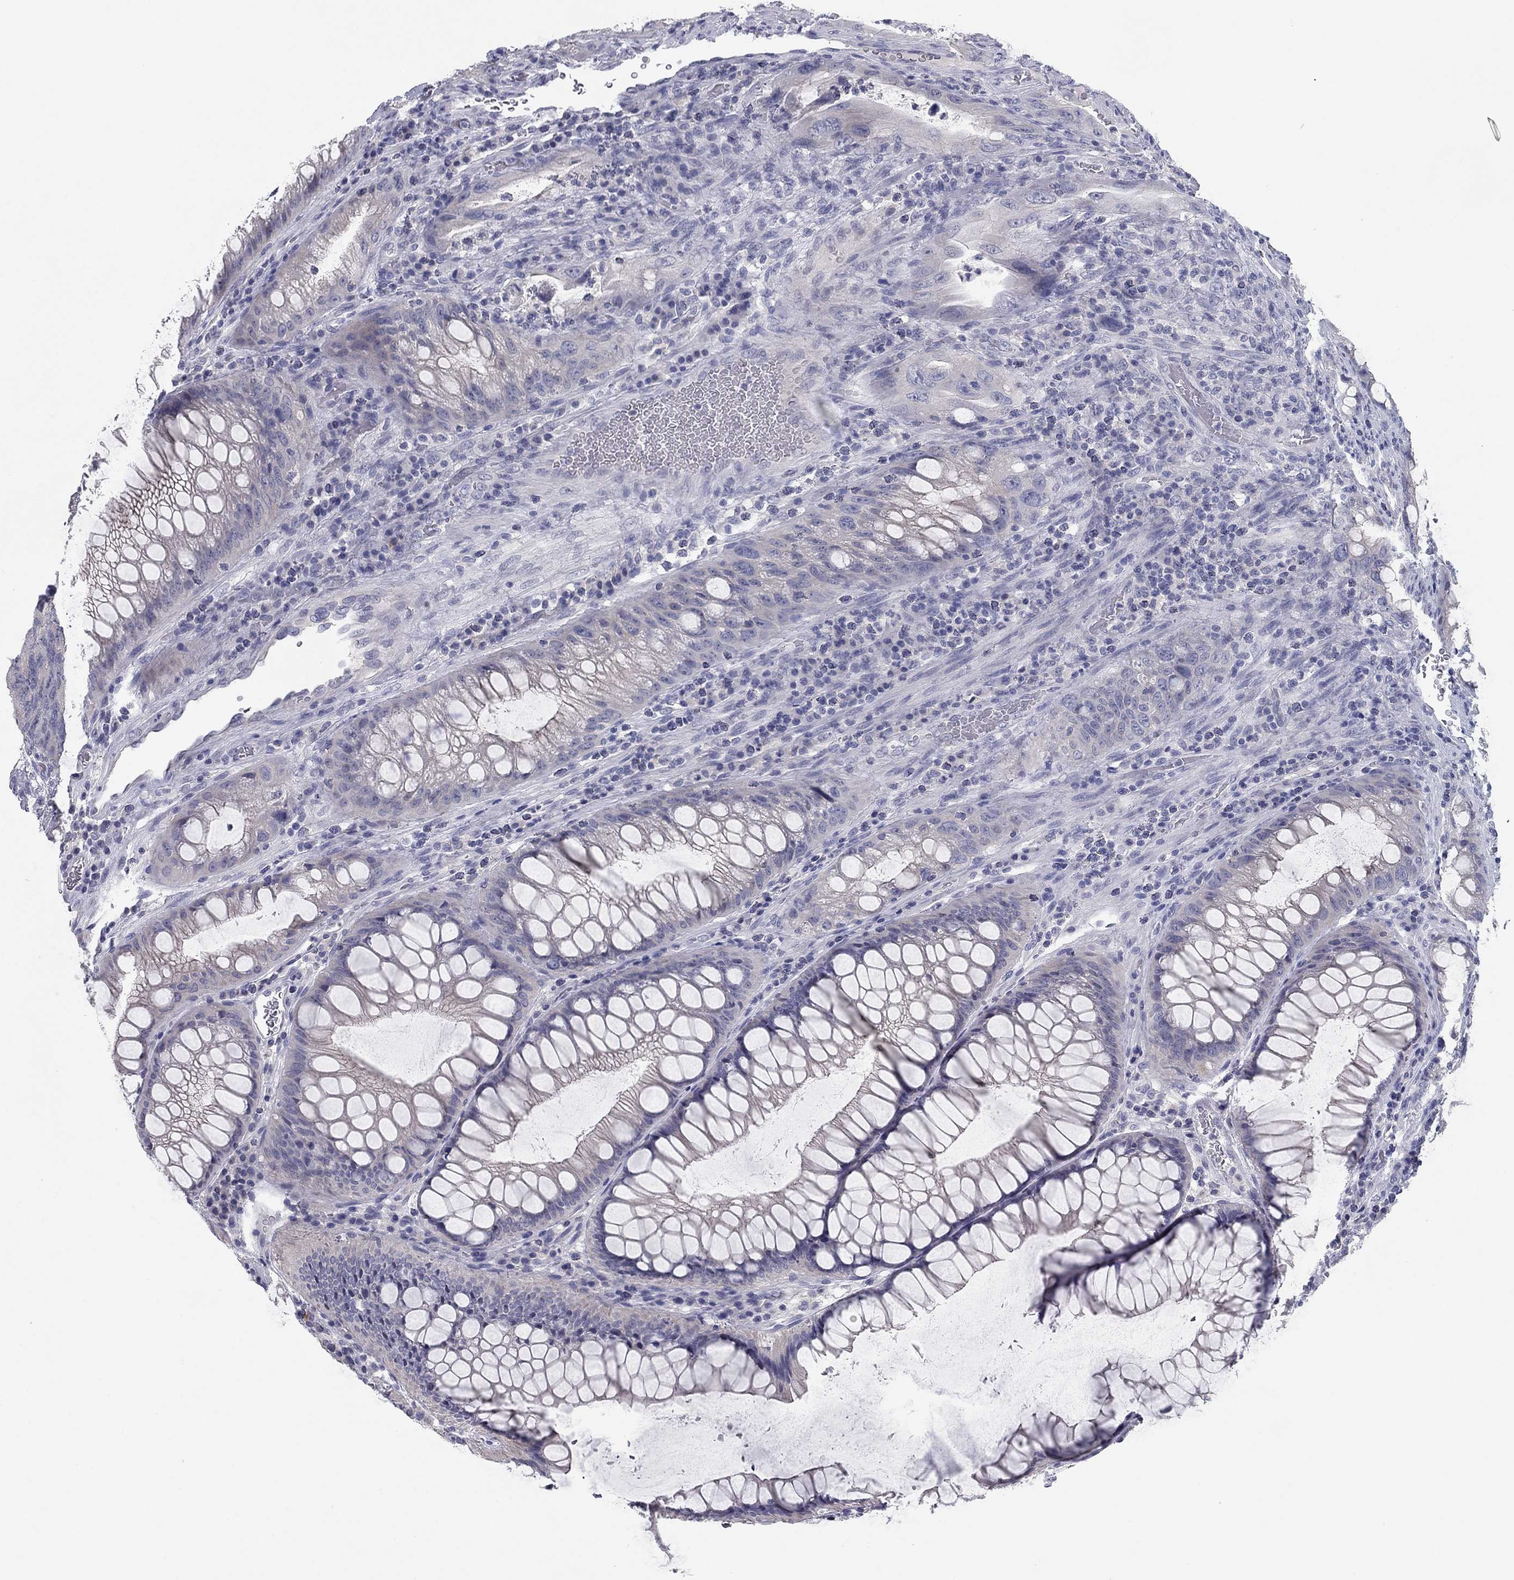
{"staining": {"intensity": "negative", "quantity": "none", "location": "none"}, "tissue": "colorectal cancer", "cell_type": "Tumor cells", "image_type": "cancer", "snomed": [{"axis": "morphology", "description": "Adenocarcinoma, NOS"}, {"axis": "topography", "description": "Rectum"}], "caption": "DAB (3,3'-diaminobenzidine) immunohistochemical staining of adenocarcinoma (colorectal) exhibits no significant expression in tumor cells.", "gene": "CNTNAP4", "patient": {"sex": "male", "age": 63}}